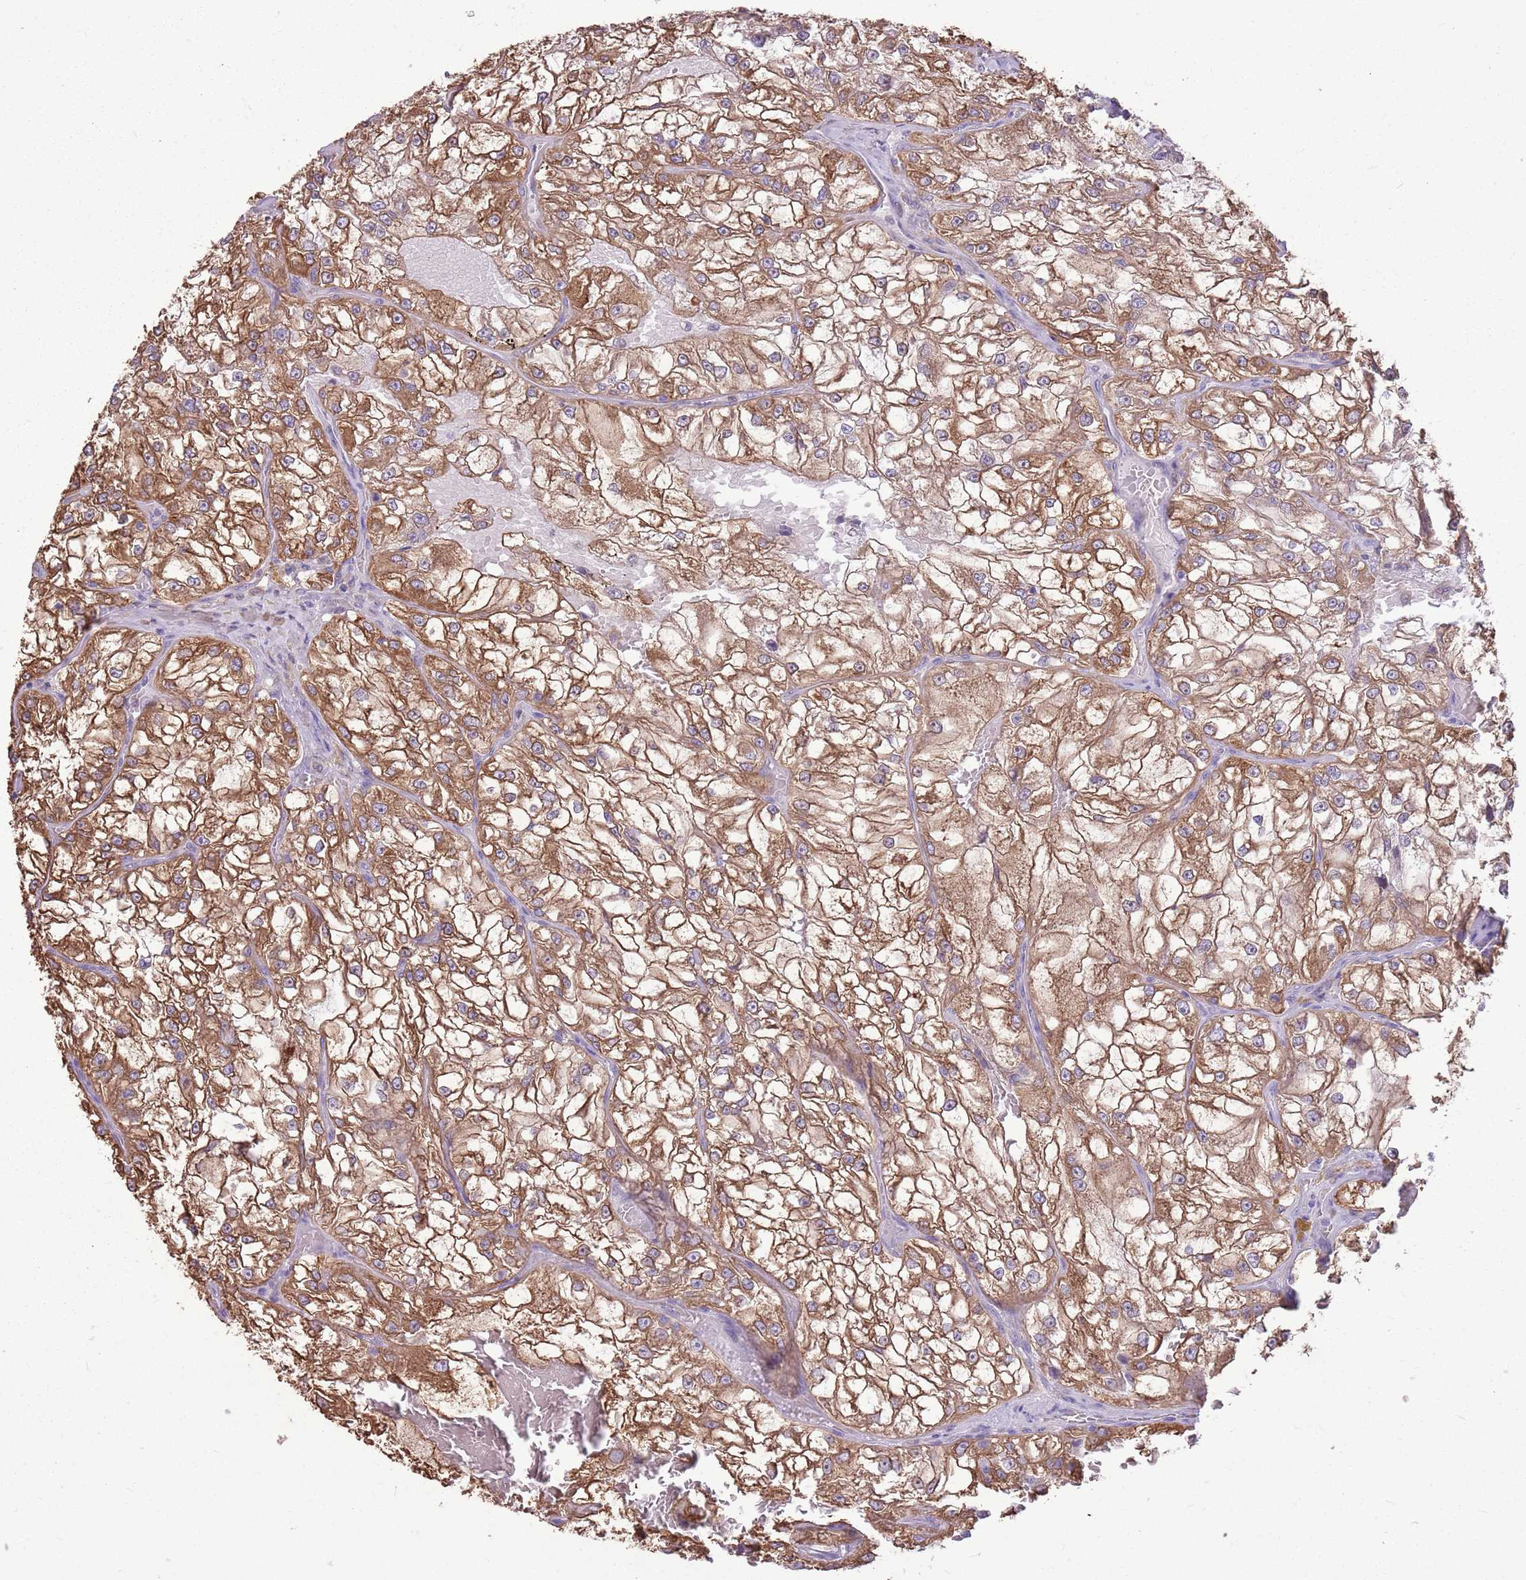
{"staining": {"intensity": "moderate", "quantity": ">75%", "location": "cytoplasmic/membranous"}, "tissue": "renal cancer", "cell_type": "Tumor cells", "image_type": "cancer", "snomed": [{"axis": "morphology", "description": "Adenocarcinoma, NOS"}, {"axis": "topography", "description": "Kidney"}], "caption": "A high-resolution micrograph shows immunohistochemistry staining of renal adenocarcinoma, which demonstrates moderate cytoplasmic/membranous staining in about >75% of tumor cells.", "gene": "KCTD19", "patient": {"sex": "female", "age": 72}}